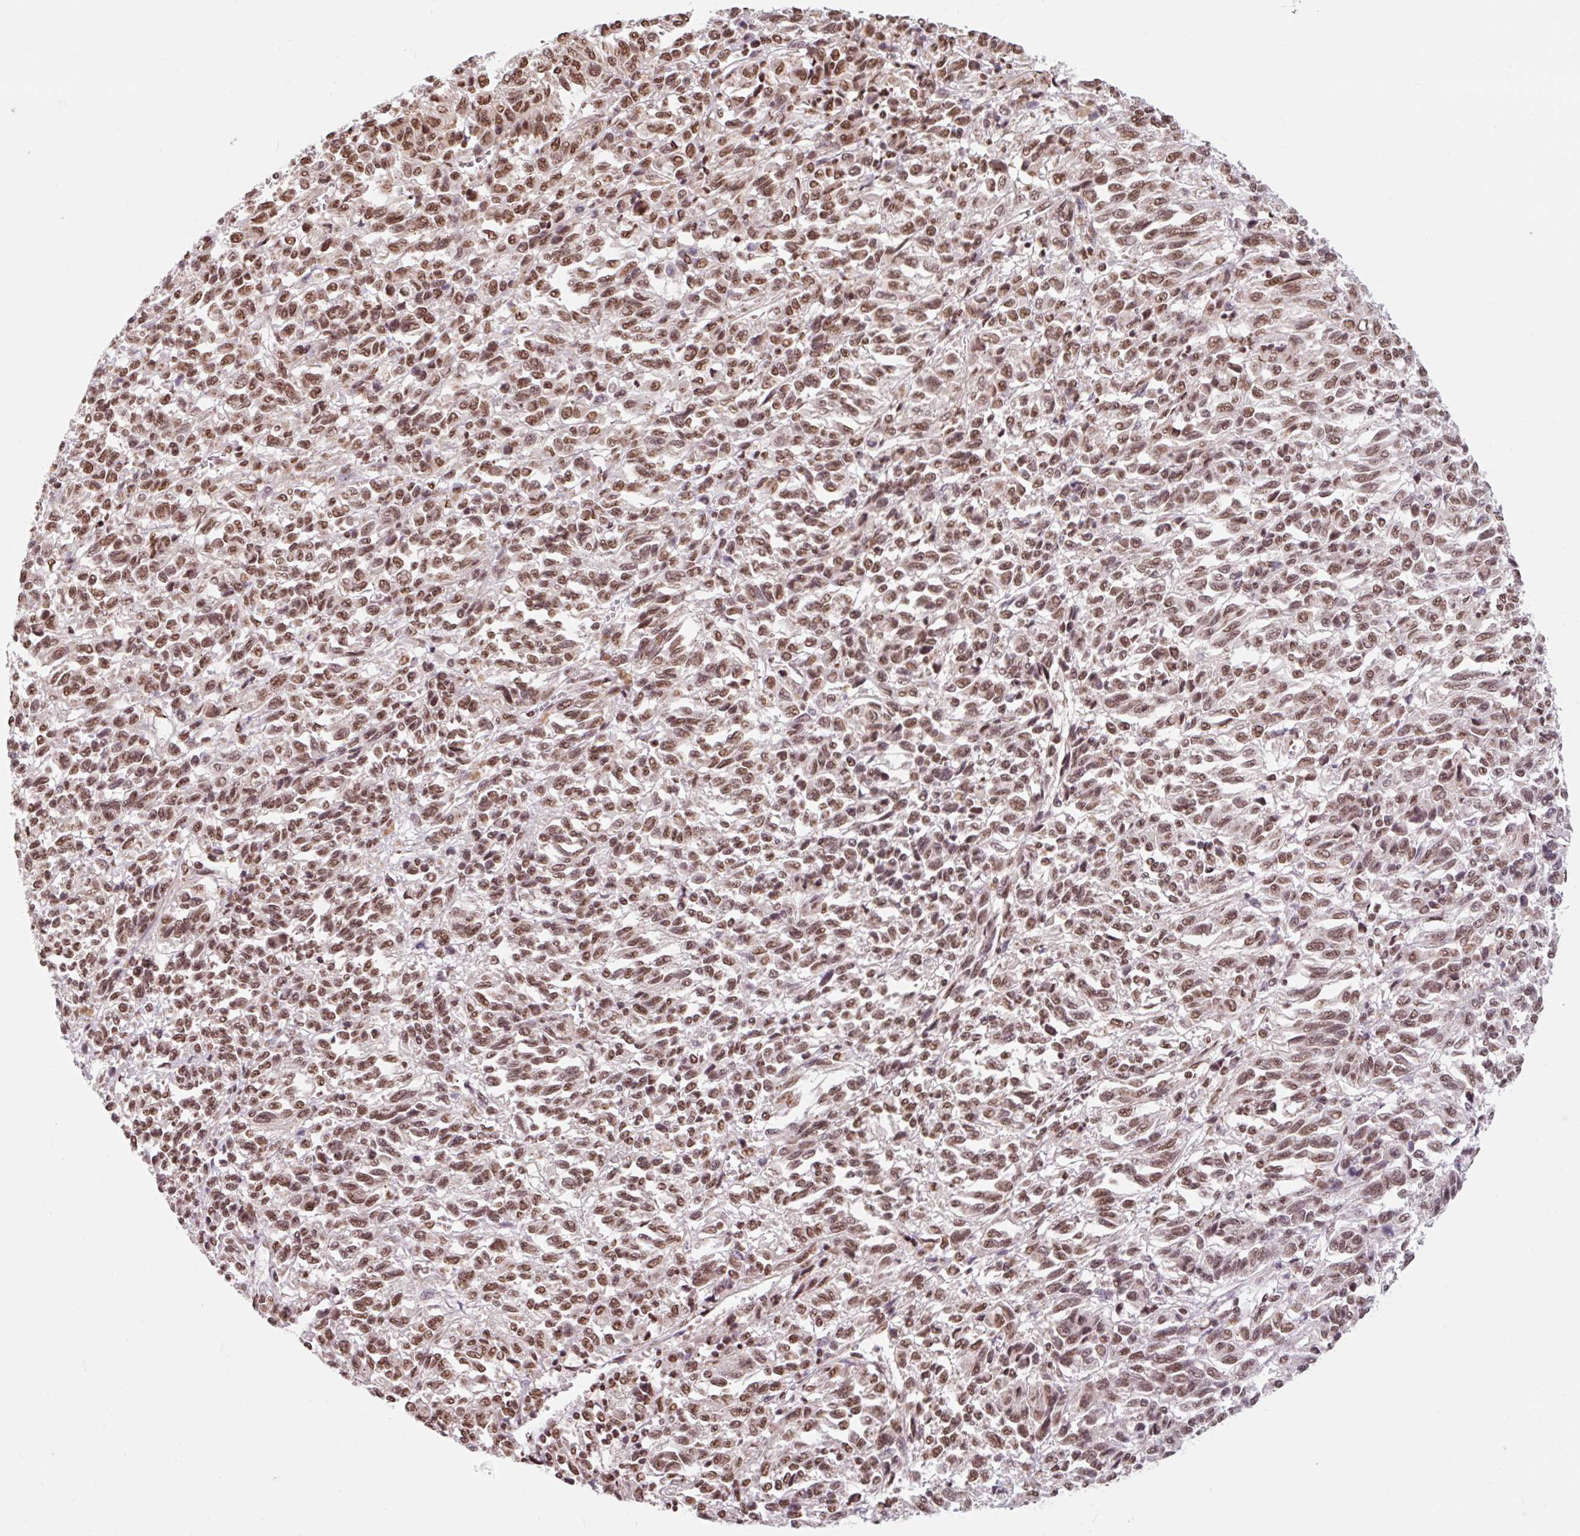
{"staining": {"intensity": "moderate", "quantity": ">75%", "location": "nuclear"}, "tissue": "melanoma", "cell_type": "Tumor cells", "image_type": "cancer", "snomed": [{"axis": "morphology", "description": "Malignant melanoma, Metastatic site"}, {"axis": "topography", "description": "Lung"}], "caption": "Brown immunohistochemical staining in human malignant melanoma (metastatic site) displays moderate nuclear expression in about >75% of tumor cells. The protein of interest is shown in brown color, while the nuclei are stained blue.", "gene": "BICRA", "patient": {"sex": "male", "age": 64}}